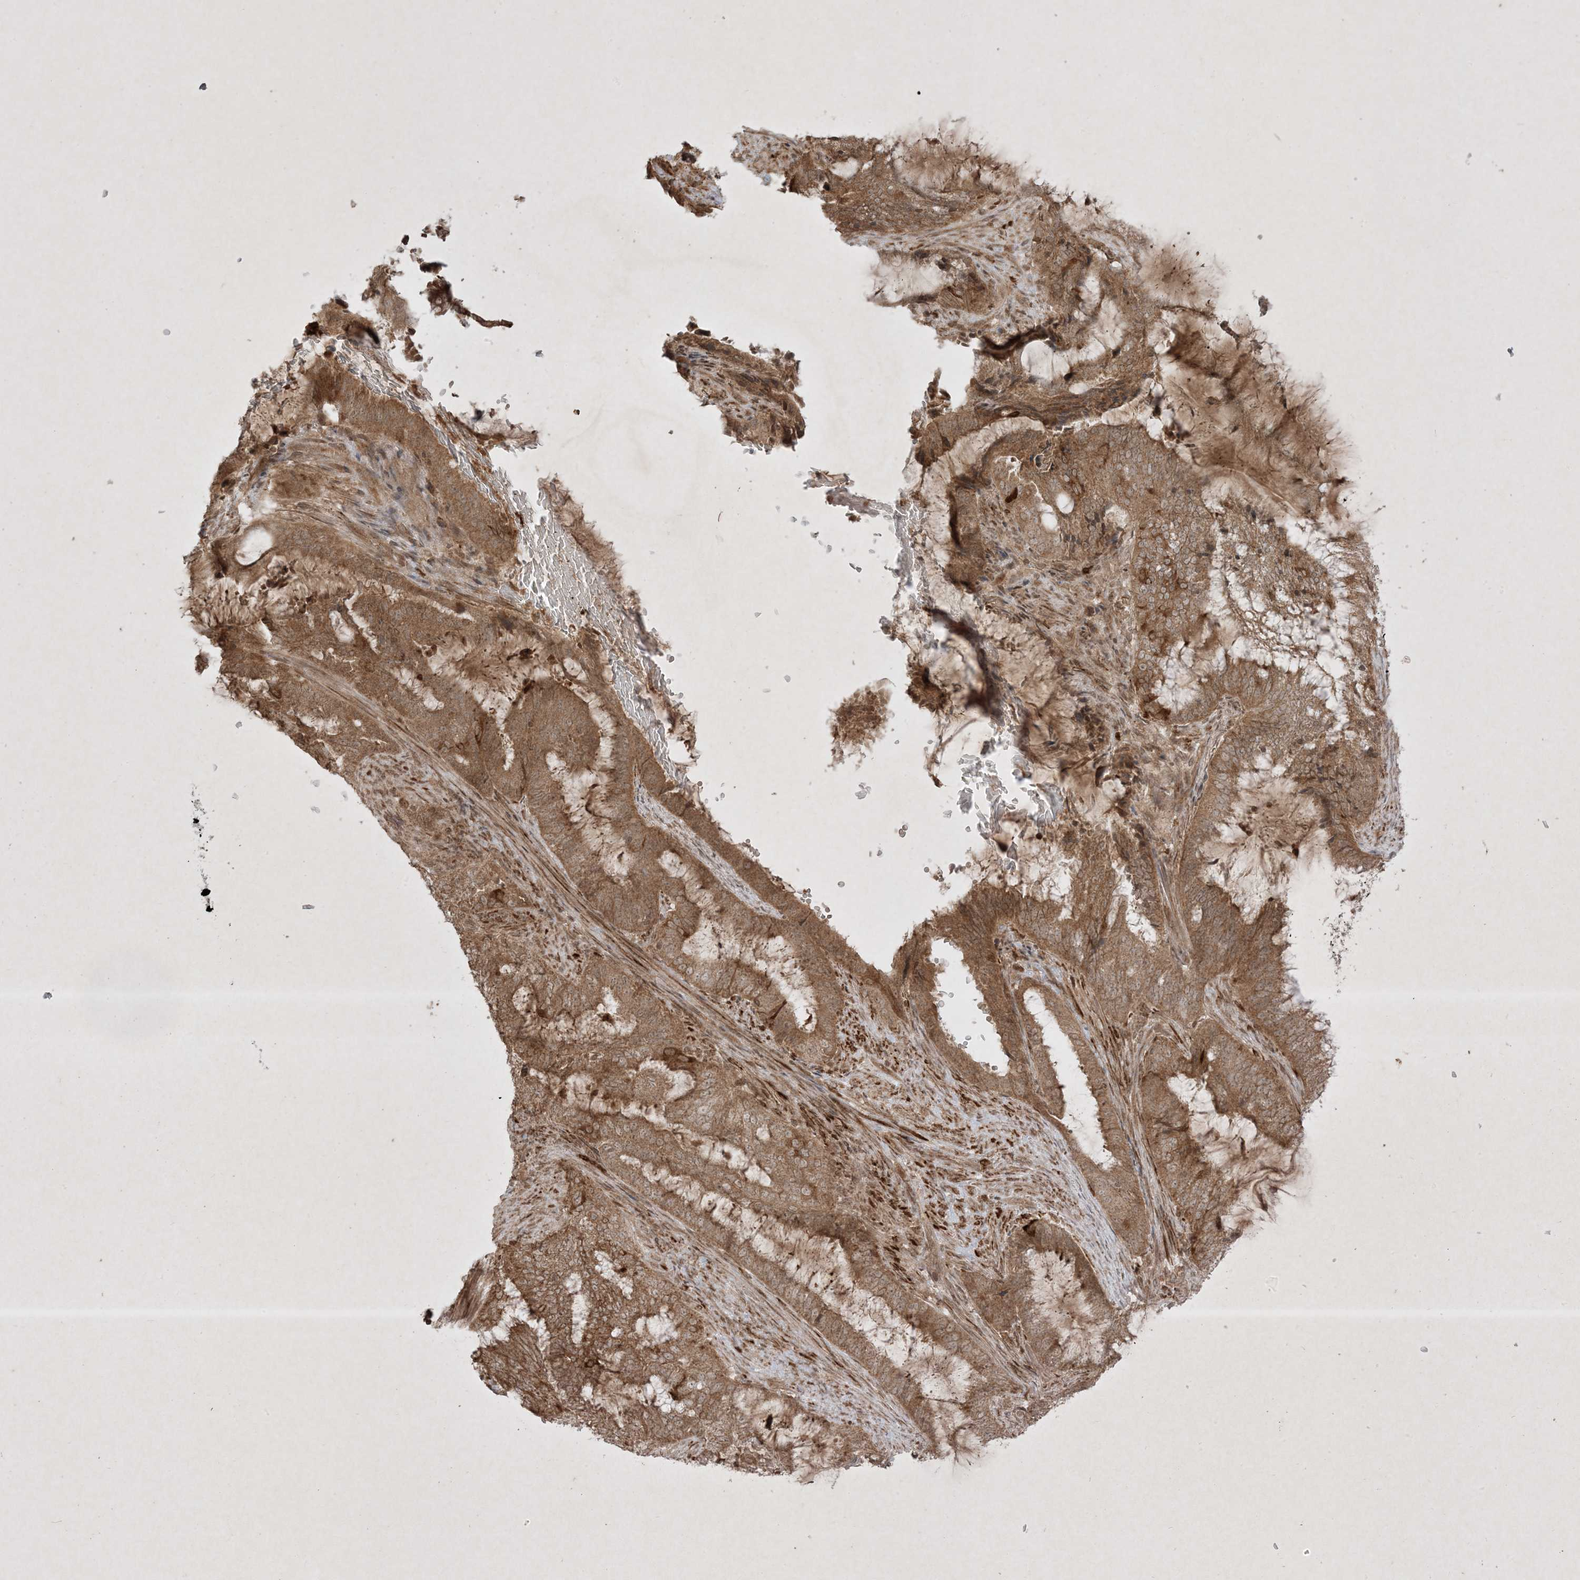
{"staining": {"intensity": "moderate", "quantity": ">75%", "location": "cytoplasmic/membranous"}, "tissue": "endometrial cancer", "cell_type": "Tumor cells", "image_type": "cancer", "snomed": [{"axis": "morphology", "description": "Adenocarcinoma, NOS"}, {"axis": "topography", "description": "Endometrium"}], "caption": "Adenocarcinoma (endometrial) was stained to show a protein in brown. There is medium levels of moderate cytoplasmic/membranous staining in approximately >75% of tumor cells. (Stains: DAB in brown, nuclei in blue, Microscopy: brightfield microscopy at high magnification).", "gene": "PTK6", "patient": {"sex": "female", "age": 51}}